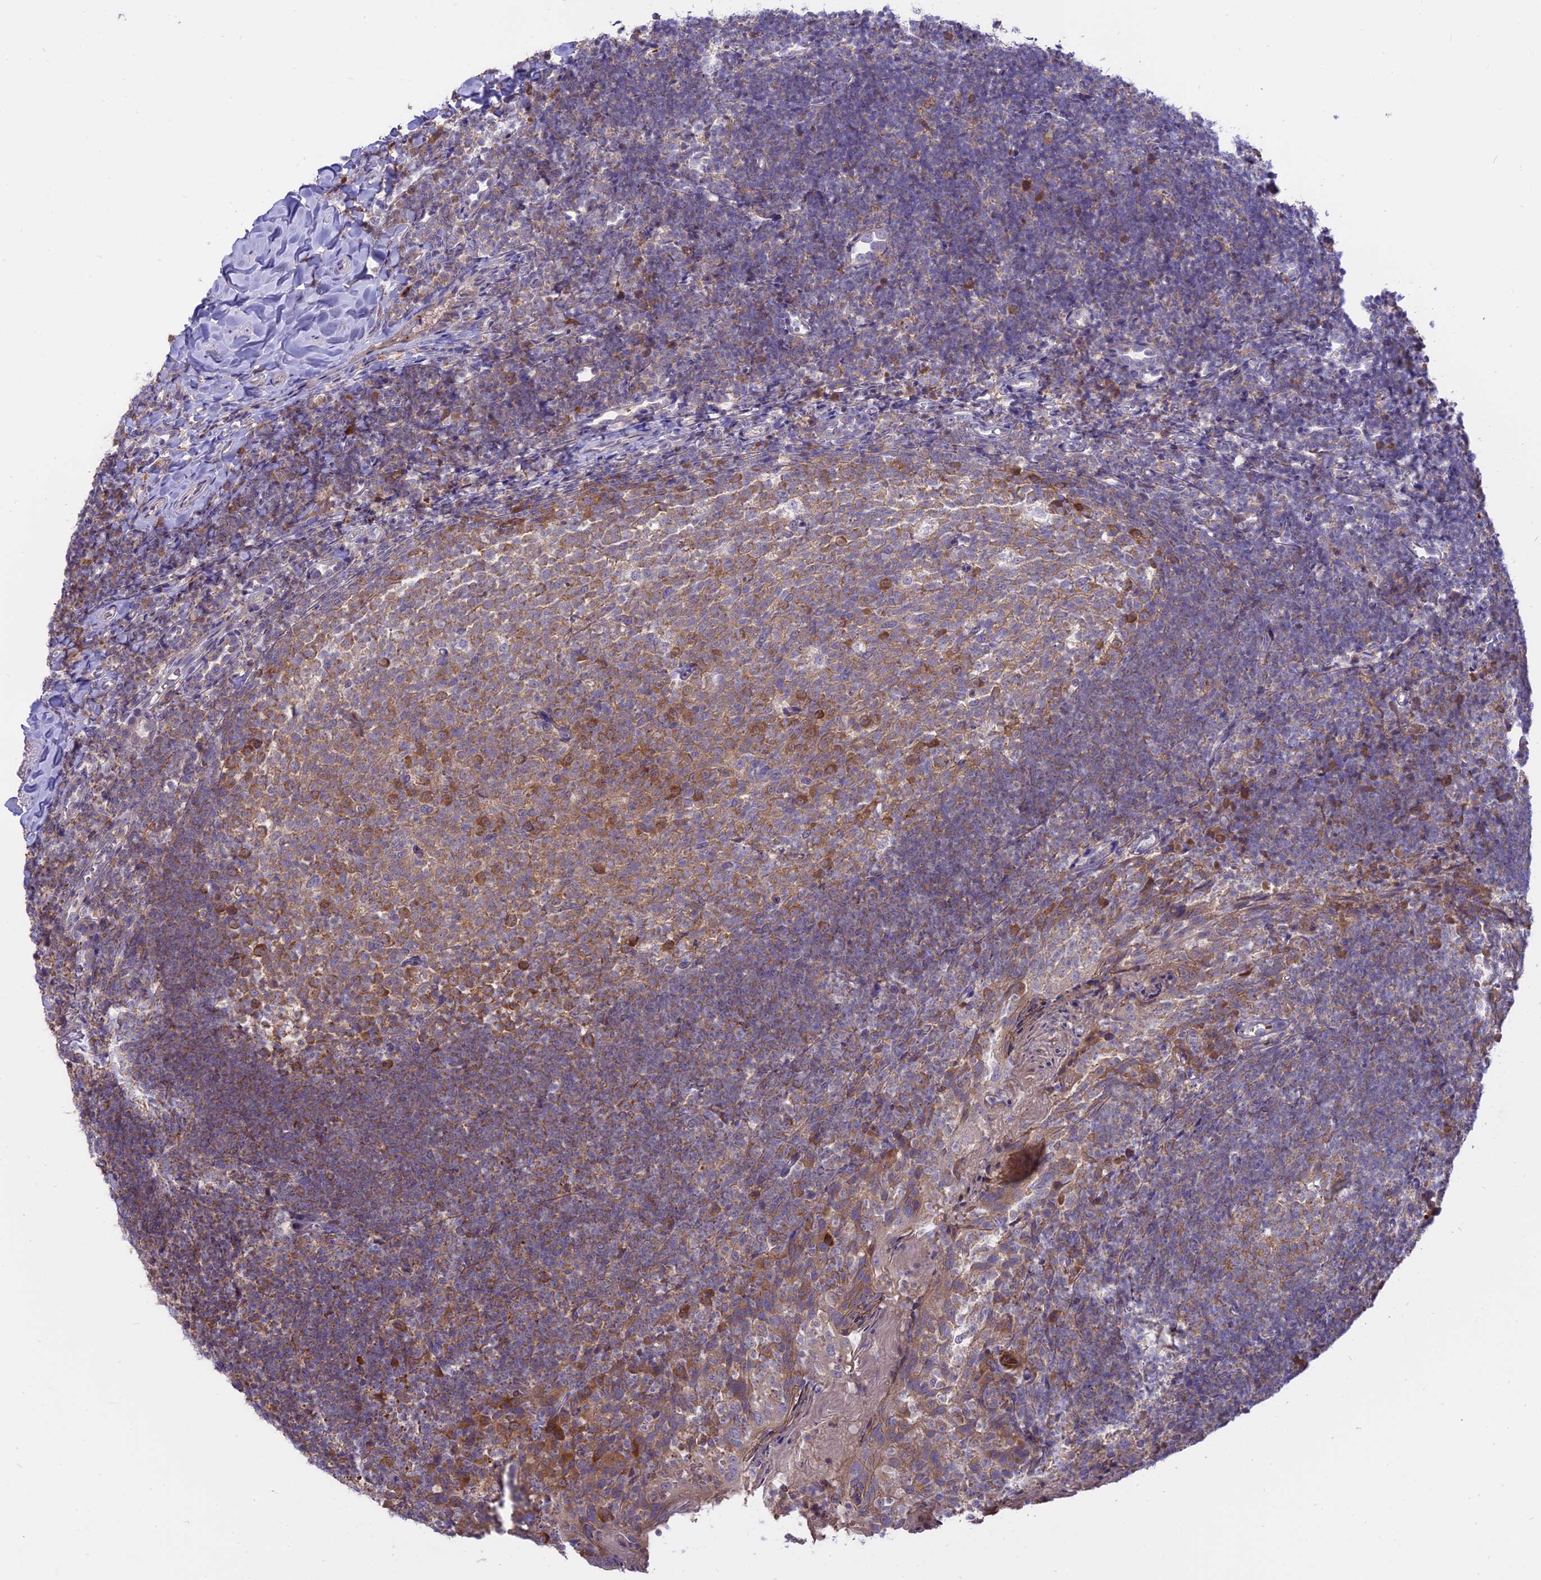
{"staining": {"intensity": "moderate", "quantity": ">75%", "location": "cytoplasmic/membranous"}, "tissue": "tonsil", "cell_type": "Germinal center cells", "image_type": "normal", "snomed": [{"axis": "morphology", "description": "Normal tissue, NOS"}, {"axis": "topography", "description": "Tonsil"}], "caption": "Immunohistochemical staining of benign tonsil demonstrates medium levels of moderate cytoplasmic/membranous expression in about >75% of germinal center cells.", "gene": "IL21R", "patient": {"sex": "female", "age": 10}}